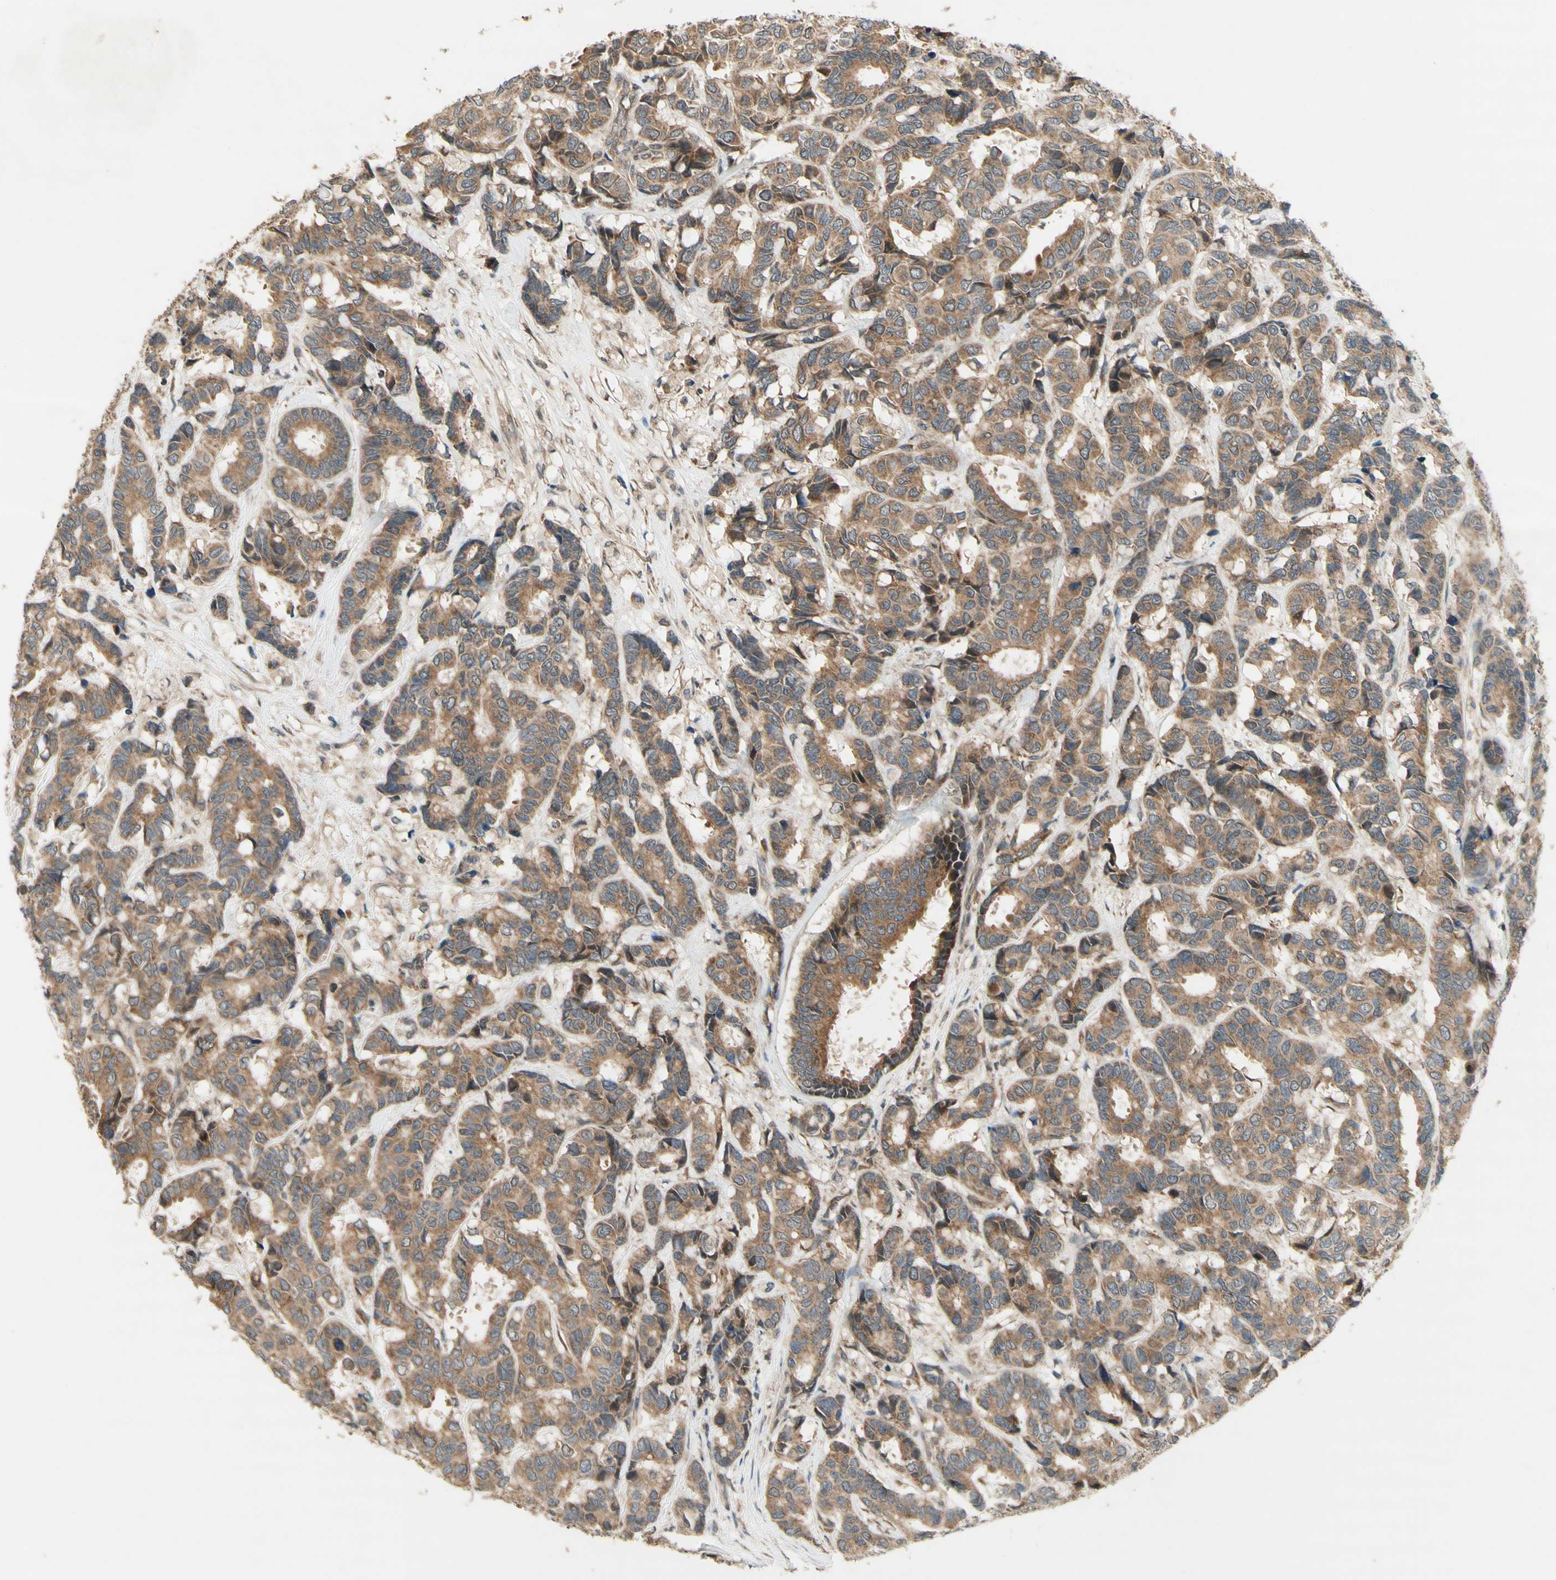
{"staining": {"intensity": "moderate", "quantity": ">75%", "location": "cytoplasmic/membranous"}, "tissue": "breast cancer", "cell_type": "Tumor cells", "image_type": "cancer", "snomed": [{"axis": "morphology", "description": "Duct carcinoma"}, {"axis": "topography", "description": "Breast"}], "caption": "Breast cancer was stained to show a protein in brown. There is medium levels of moderate cytoplasmic/membranous expression in approximately >75% of tumor cells. (DAB (3,3'-diaminobenzidine) IHC, brown staining for protein, blue staining for nuclei).", "gene": "DDOST", "patient": {"sex": "female", "age": 87}}